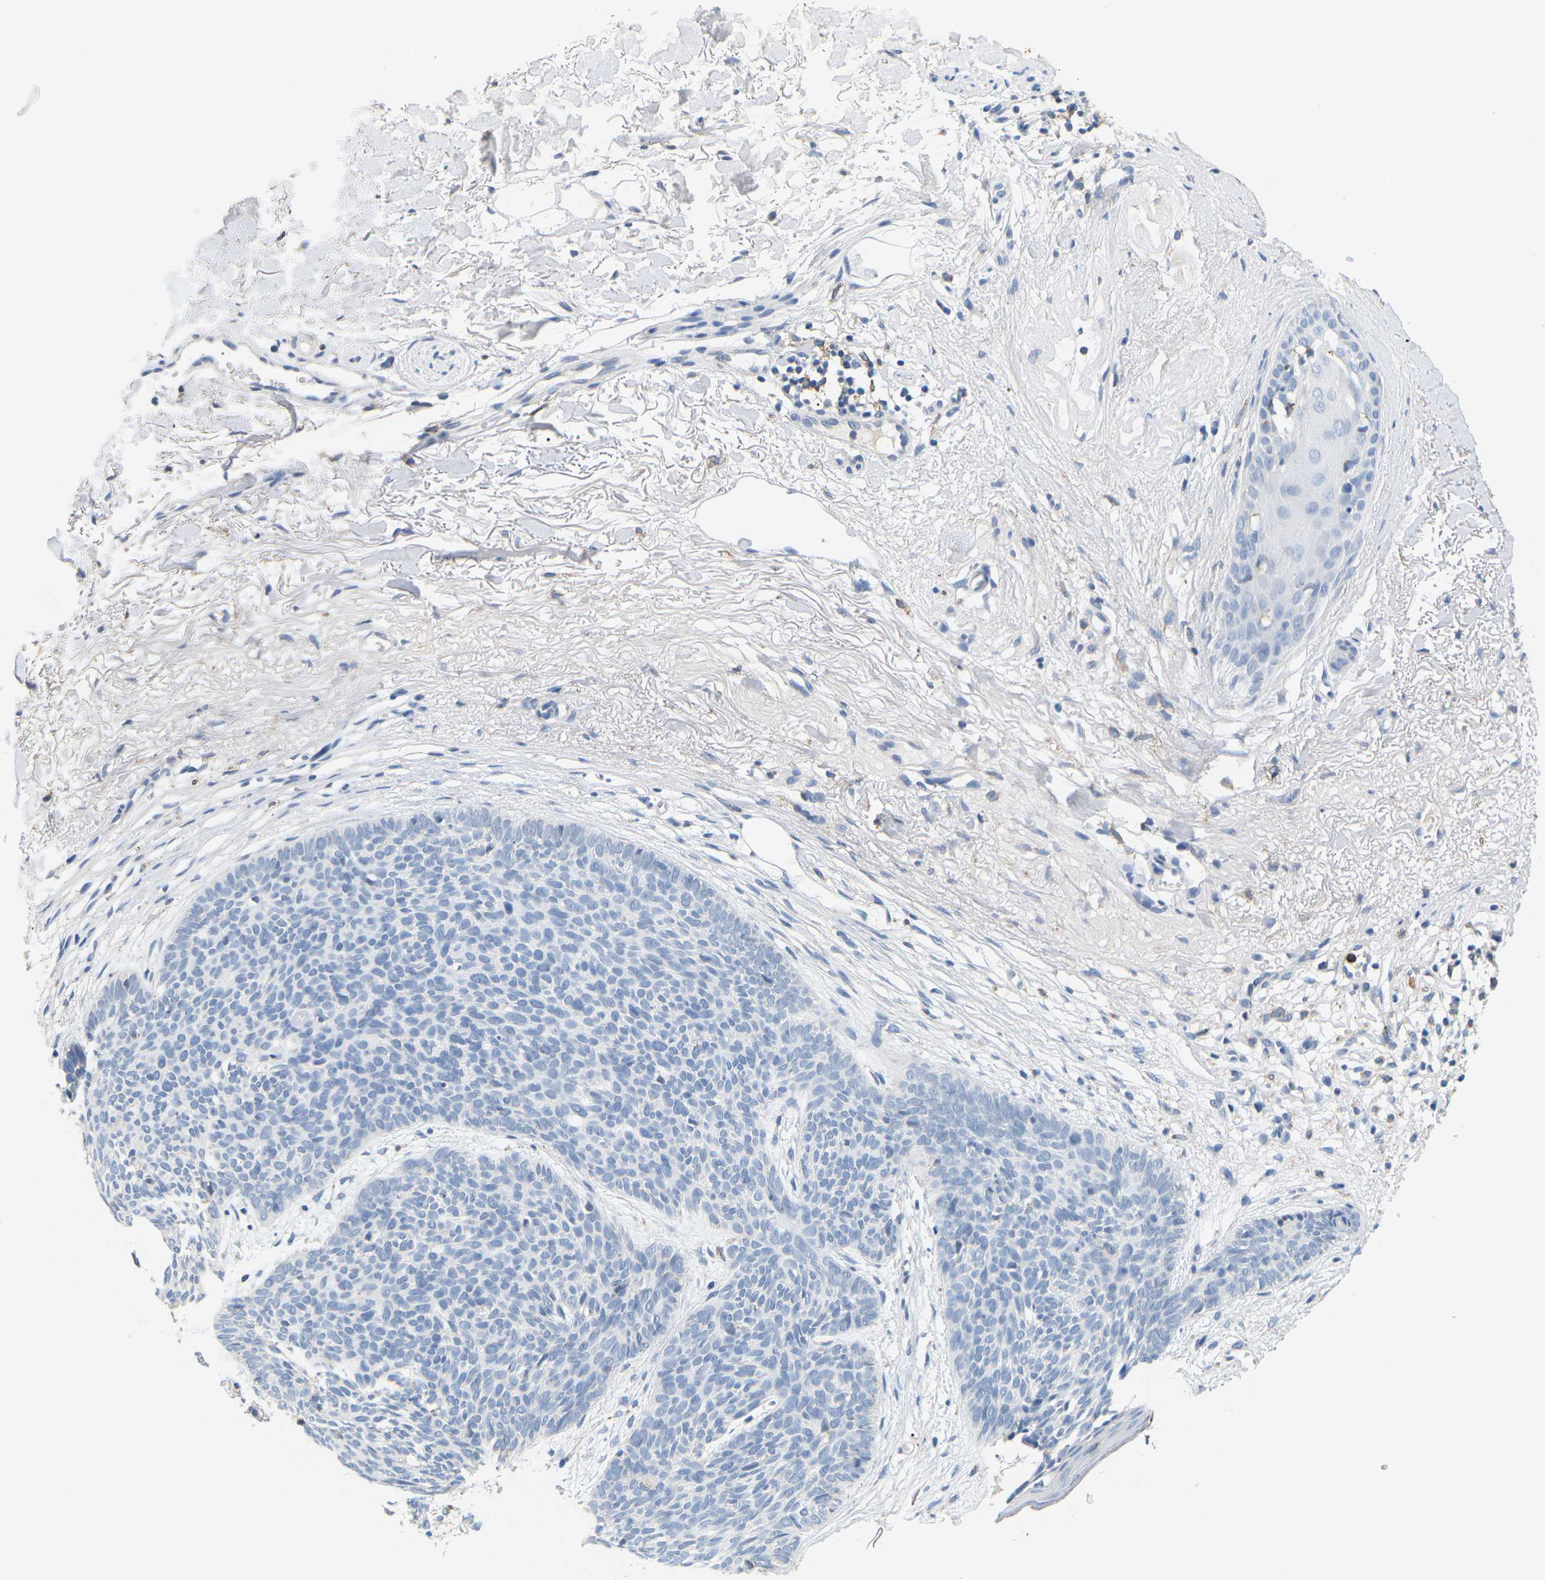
{"staining": {"intensity": "negative", "quantity": "none", "location": "none"}, "tissue": "skin cancer", "cell_type": "Tumor cells", "image_type": "cancer", "snomed": [{"axis": "morphology", "description": "Normal tissue, NOS"}, {"axis": "morphology", "description": "Basal cell carcinoma"}, {"axis": "topography", "description": "Skin"}], "caption": "An immunohistochemistry (IHC) image of skin cancer is shown. There is no staining in tumor cells of skin cancer. Brightfield microscopy of IHC stained with DAB (3,3'-diaminobenzidine) (brown) and hematoxylin (blue), captured at high magnification.", "gene": "ADM", "patient": {"sex": "female", "age": 70}}